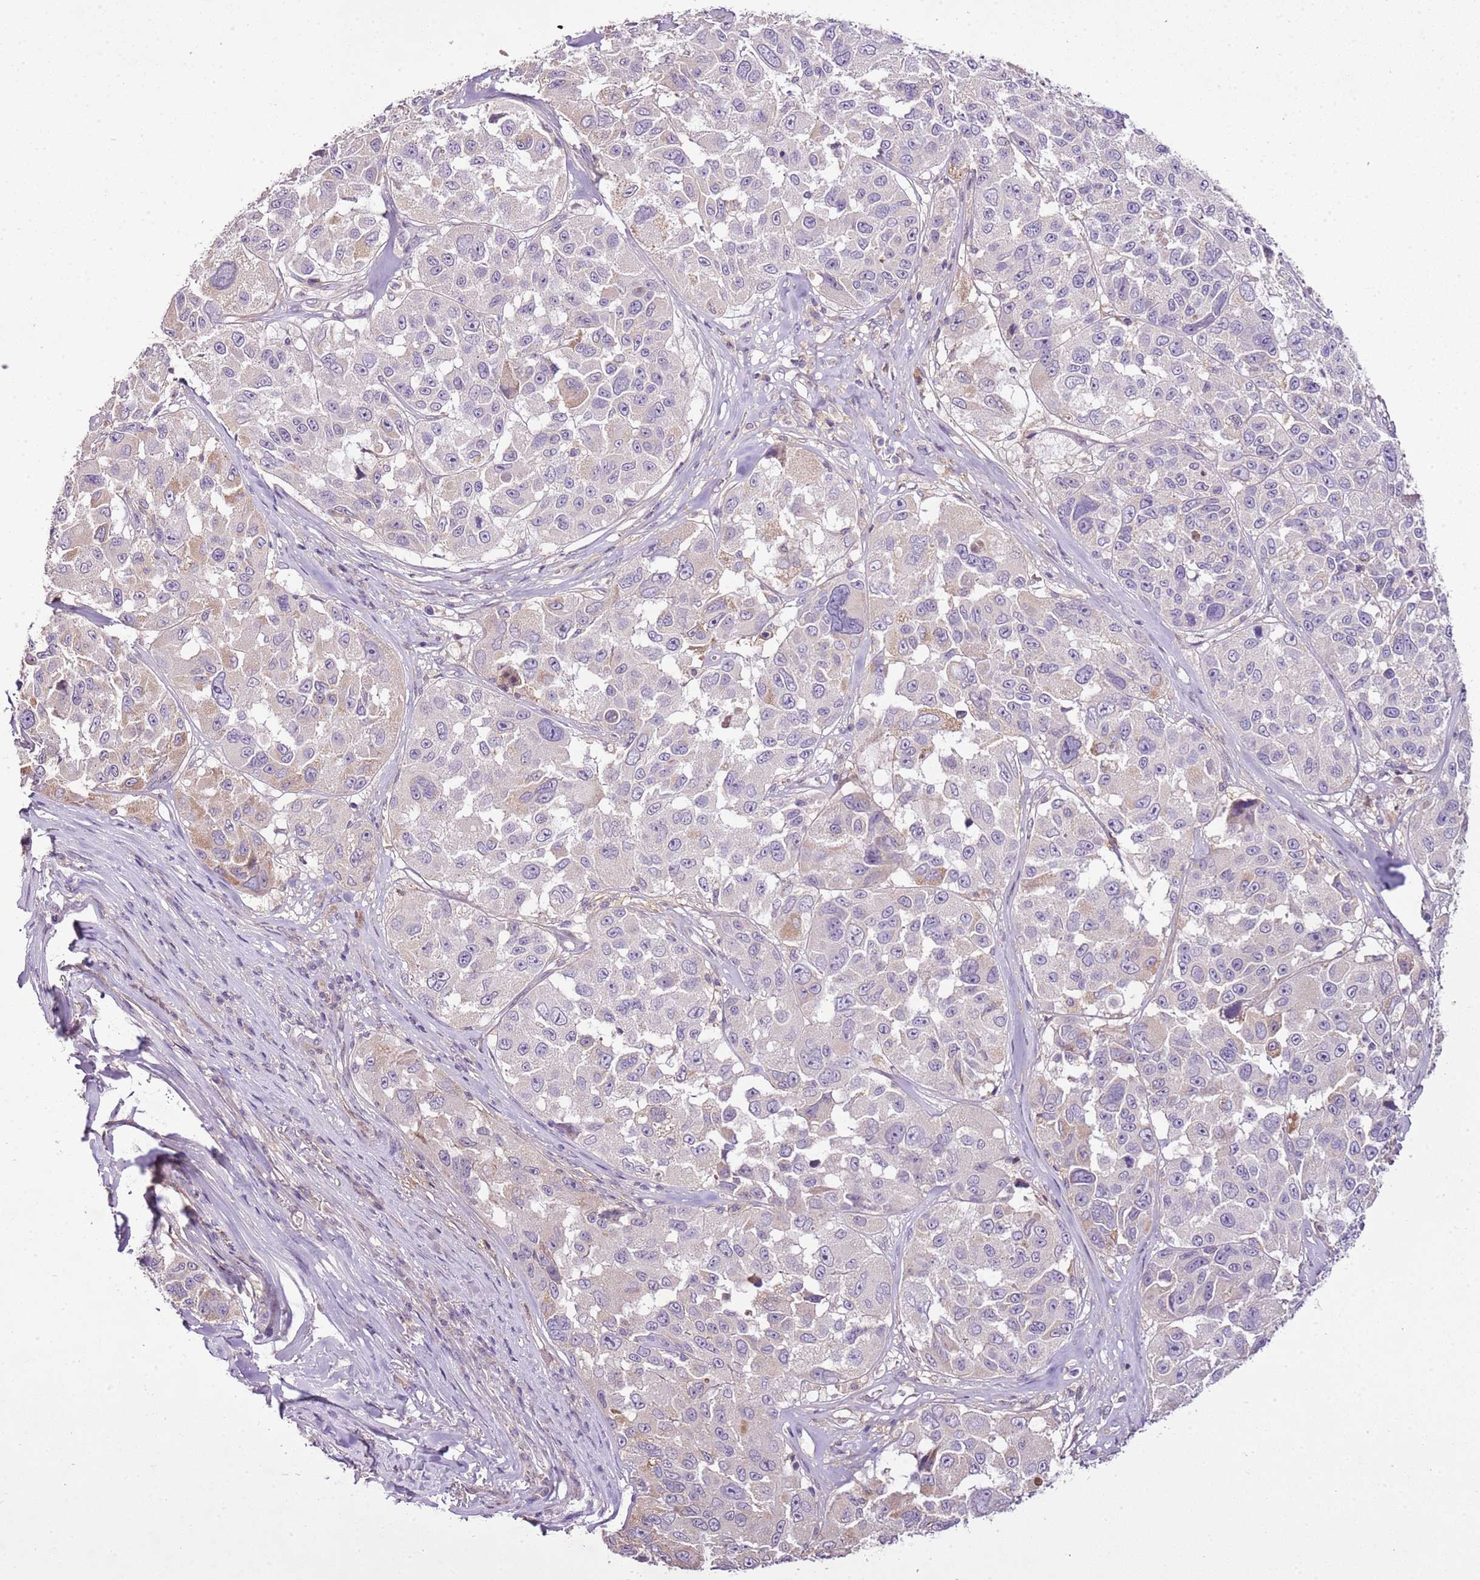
{"staining": {"intensity": "weak", "quantity": "<25%", "location": "cytoplasmic/membranous"}, "tissue": "melanoma", "cell_type": "Tumor cells", "image_type": "cancer", "snomed": [{"axis": "morphology", "description": "Malignant melanoma, NOS"}, {"axis": "topography", "description": "Skin"}], "caption": "A micrograph of malignant melanoma stained for a protein displays no brown staining in tumor cells.", "gene": "CMKLR1", "patient": {"sex": "female", "age": 66}}